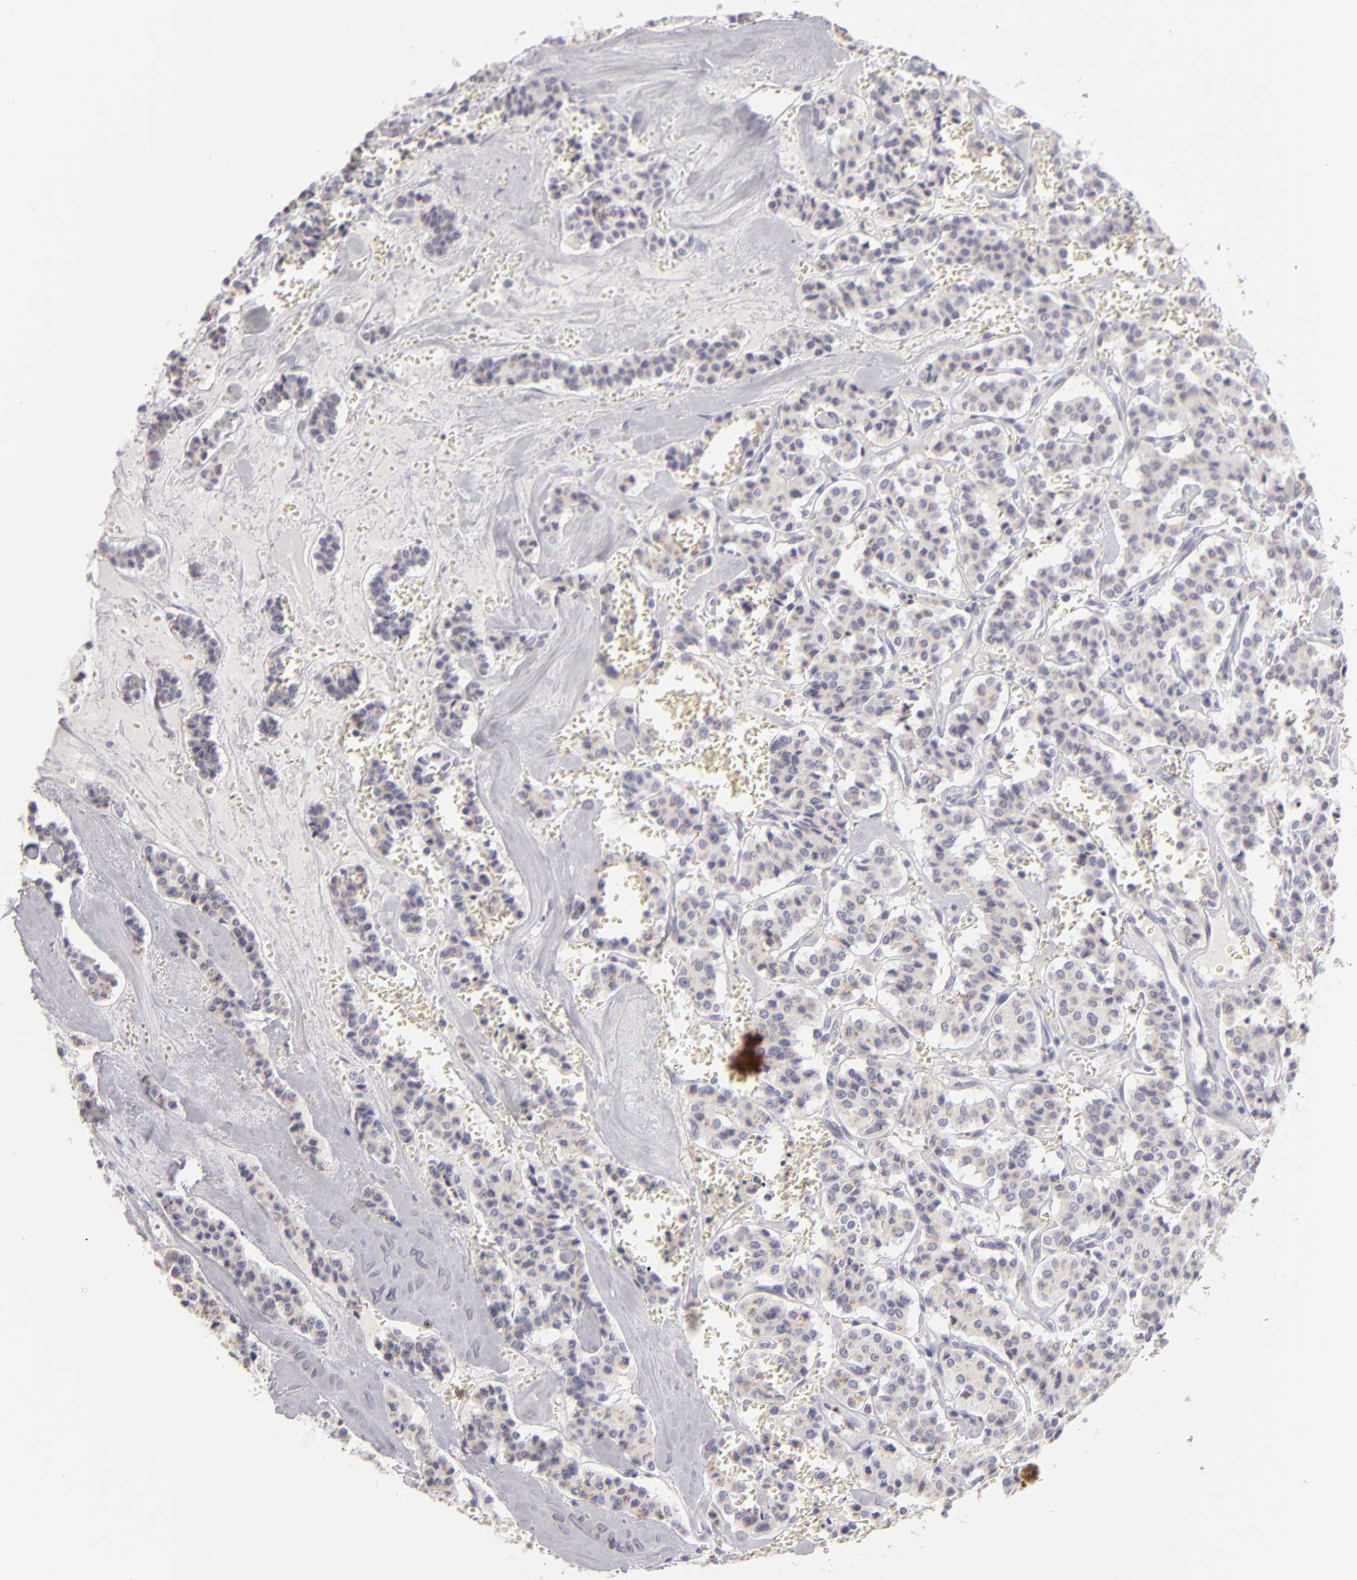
{"staining": {"intensity": "negative", "quantity": "none", "location": "none"}, "tissue": "carcinoid", "cell_type": "Tumor cells", "image_type": "cancer", "snomed": [{"axis": "morphology", "description": "Carcinoid, malignant, NOS"}, {"axis": "topography", "description": "Bronchus"}], "caption": "Immunohistochemical staining of carcinoid demonstrates no significant positivity in tumor cells.", "gene": "TNNC1", "patient": {"sex": "male", "age": 55}}